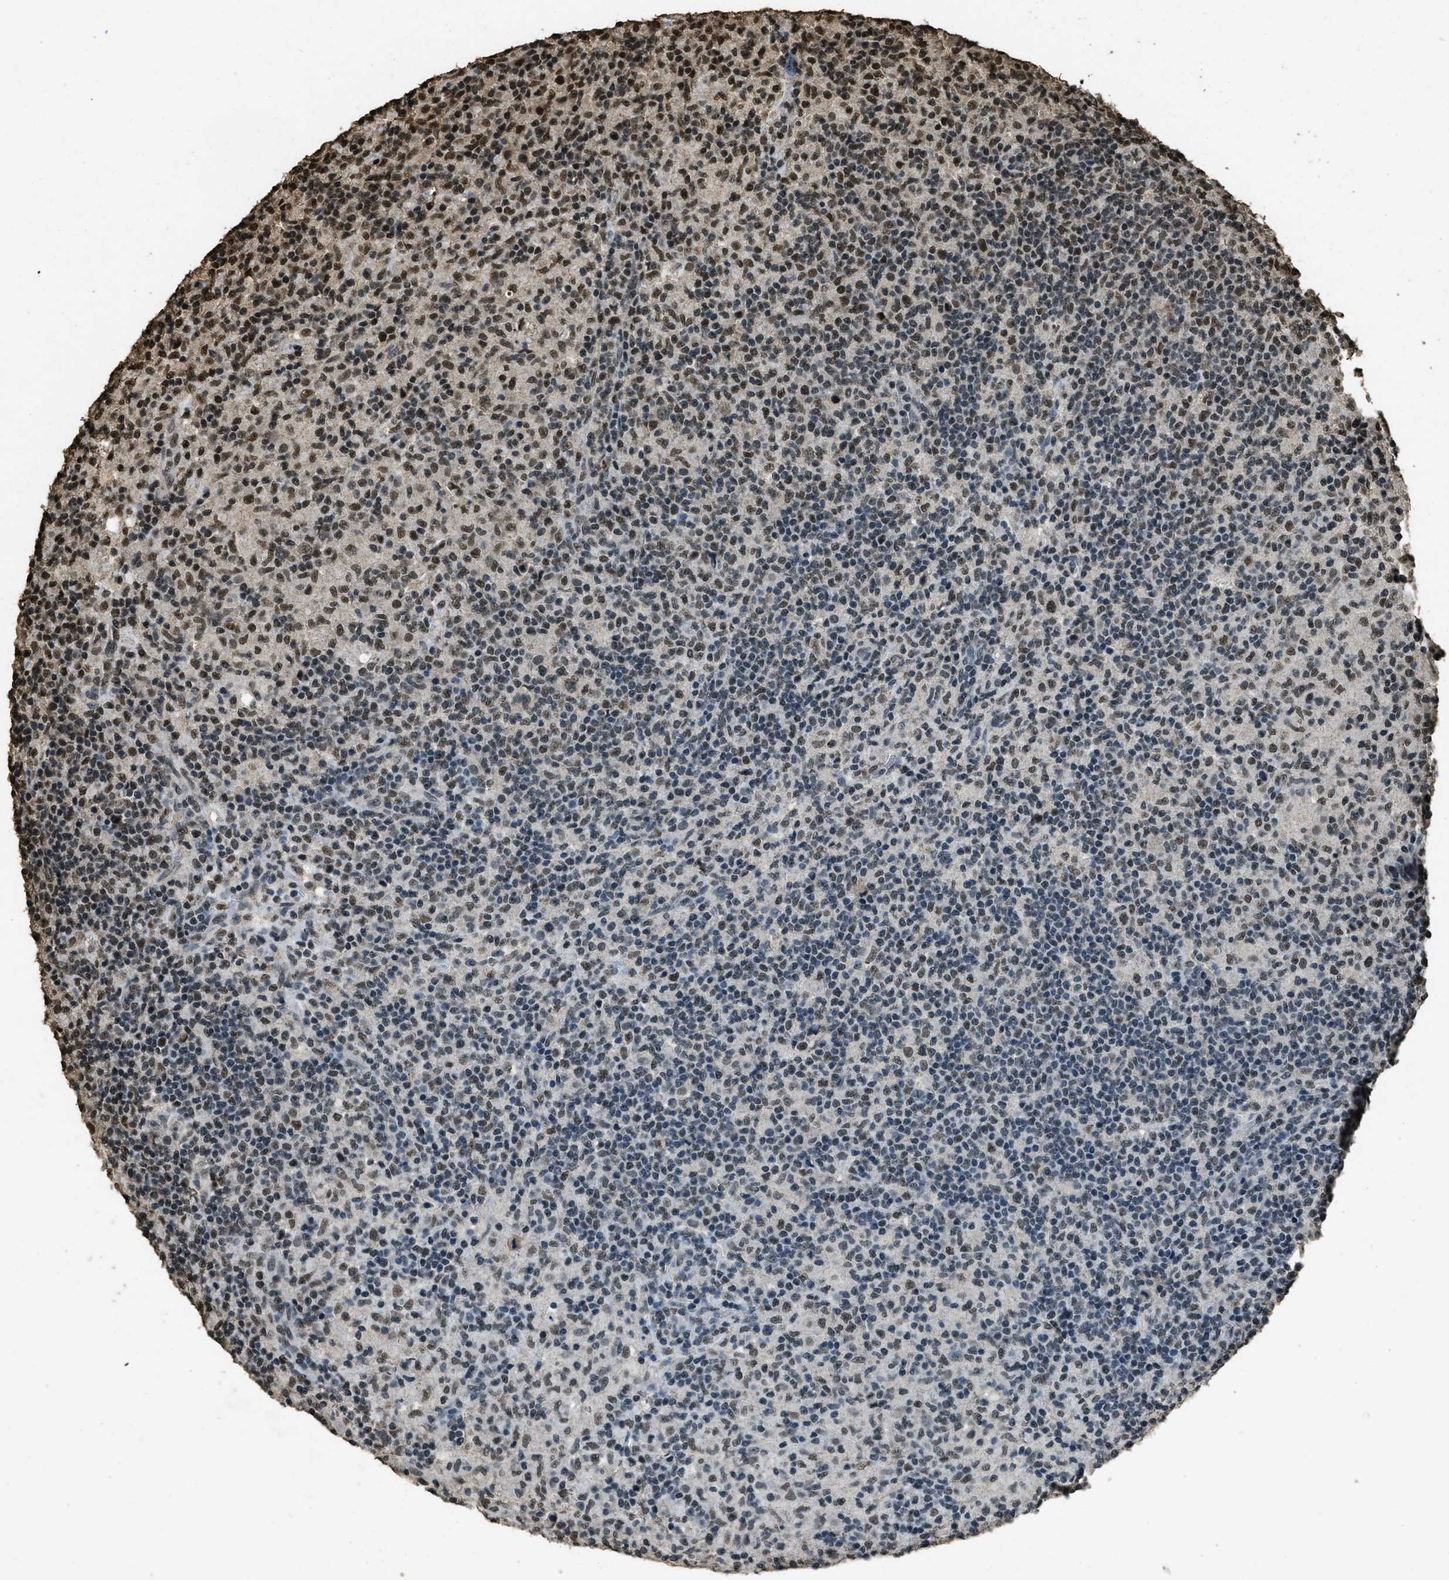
{"staining": {"intensity": "moderate", "quantity": "25%-75%", "location": "nuclear"}, "tissue": "lymphoma", "cell_type": "Tumor cells", "image_type": "cancer", "snomed": [{"axis": "morphology", "description": "Hodgkin's disease, NOS"}, {"axis": "topography", "description": "Lymph node"}], "caption": "Immunohistochemical staining of Hodgkin's disease reveals medium levels of moderate nuclear protein positivity in approximately 25%-75% of tumor cells.", "gene": "MYB", "patient": {"sex": "male", "age": 70}}